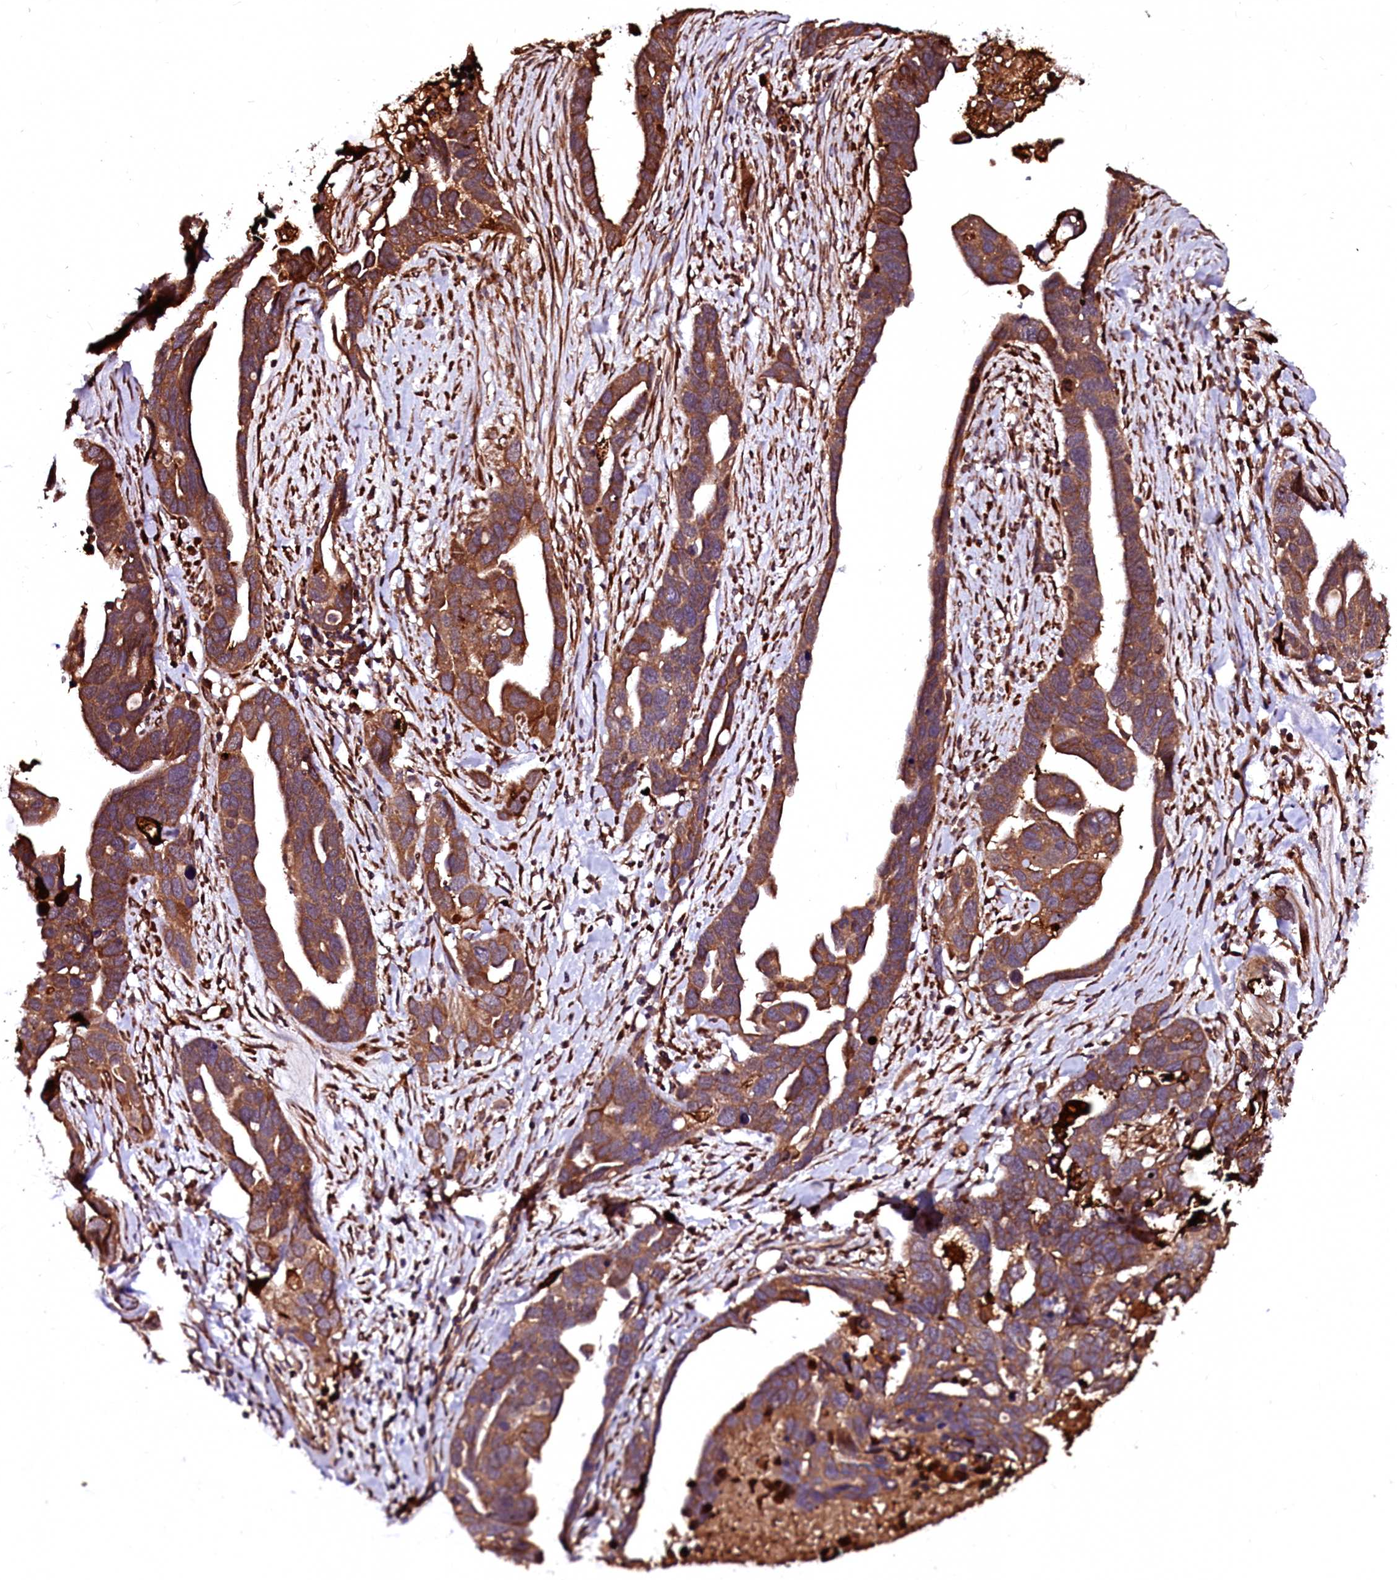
{"staining": {"intensity": "moderate", "quantity": ">75%", "location": "cytoplasmic/membranous"}, "tissue": "ovarian cancer", "cell_type": "Tumor cells", "image_type": "cancer", "snomed": [{"axis": "morphology", "description": "Cystadenocarcinoma, serous, NOS"}, {"axis": "topography", "description": "Ovary"}], "caption": "A brown stain labels moderate cytoplasmic/membranous expression of a protein in human ovarian cancer tumor cells. (DAB IHC, brown staining for protein, blue staining for nuclei).", "gene": "N4BP1", "patient": {"sex": "female", "age": 54}}